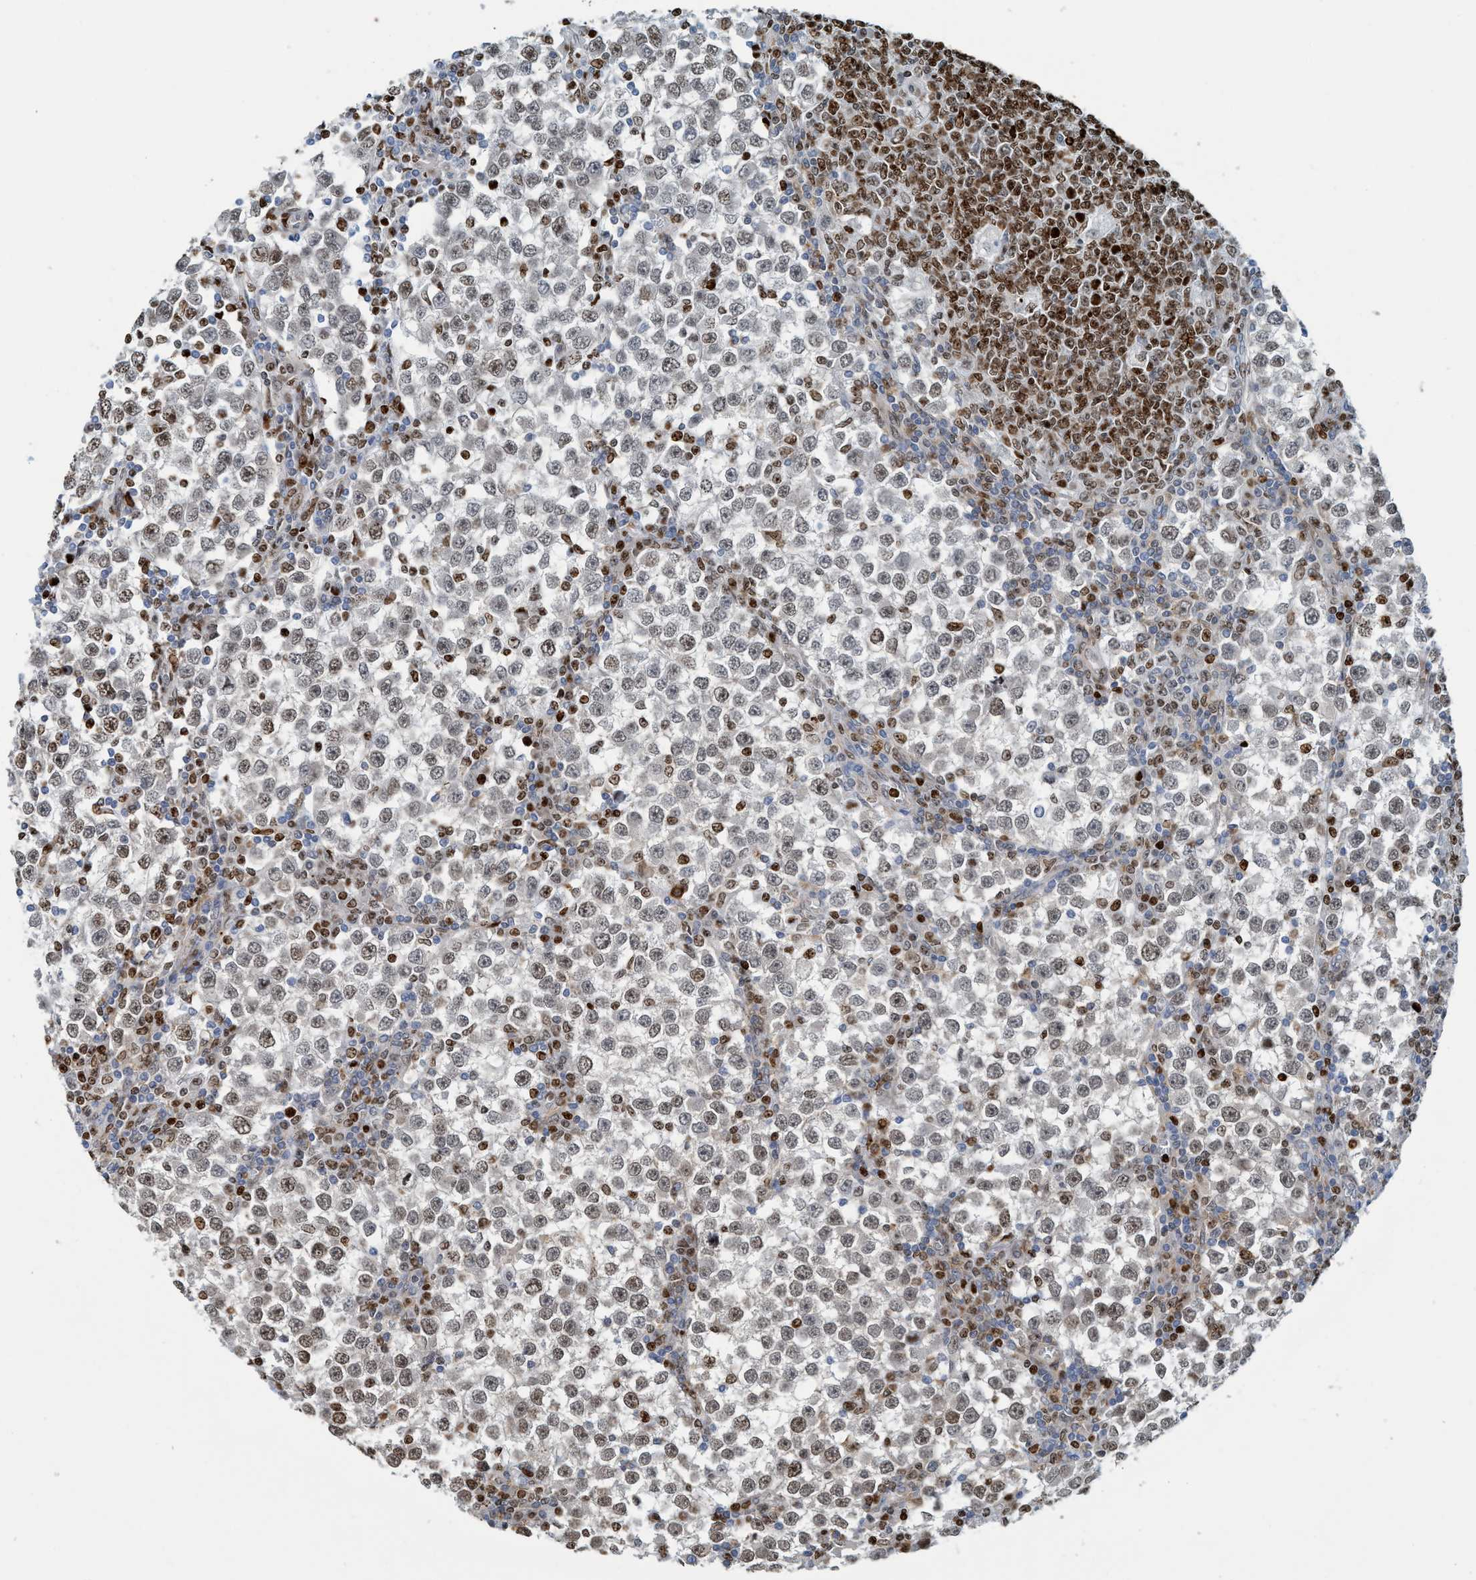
{"staining": {"intensity": "weak", "quantity": "25%-75%", "location": "nuclear"}, "tissue": "testis cancer", "cell_type": "Tumor cells", "image_type": "cancer", "snomed": [{"axis": "morphology", "description": "Seminoma, NOS"}, {"axis": "topography", "description": "Testis"}], "caption": "Protein expression analysis of seminoma (testis) displays weak nuclear expression in approximately 25%-75% of tumor cells.", "gene": "SH3D19", "patient": {"sex": "male", "age": 65}}